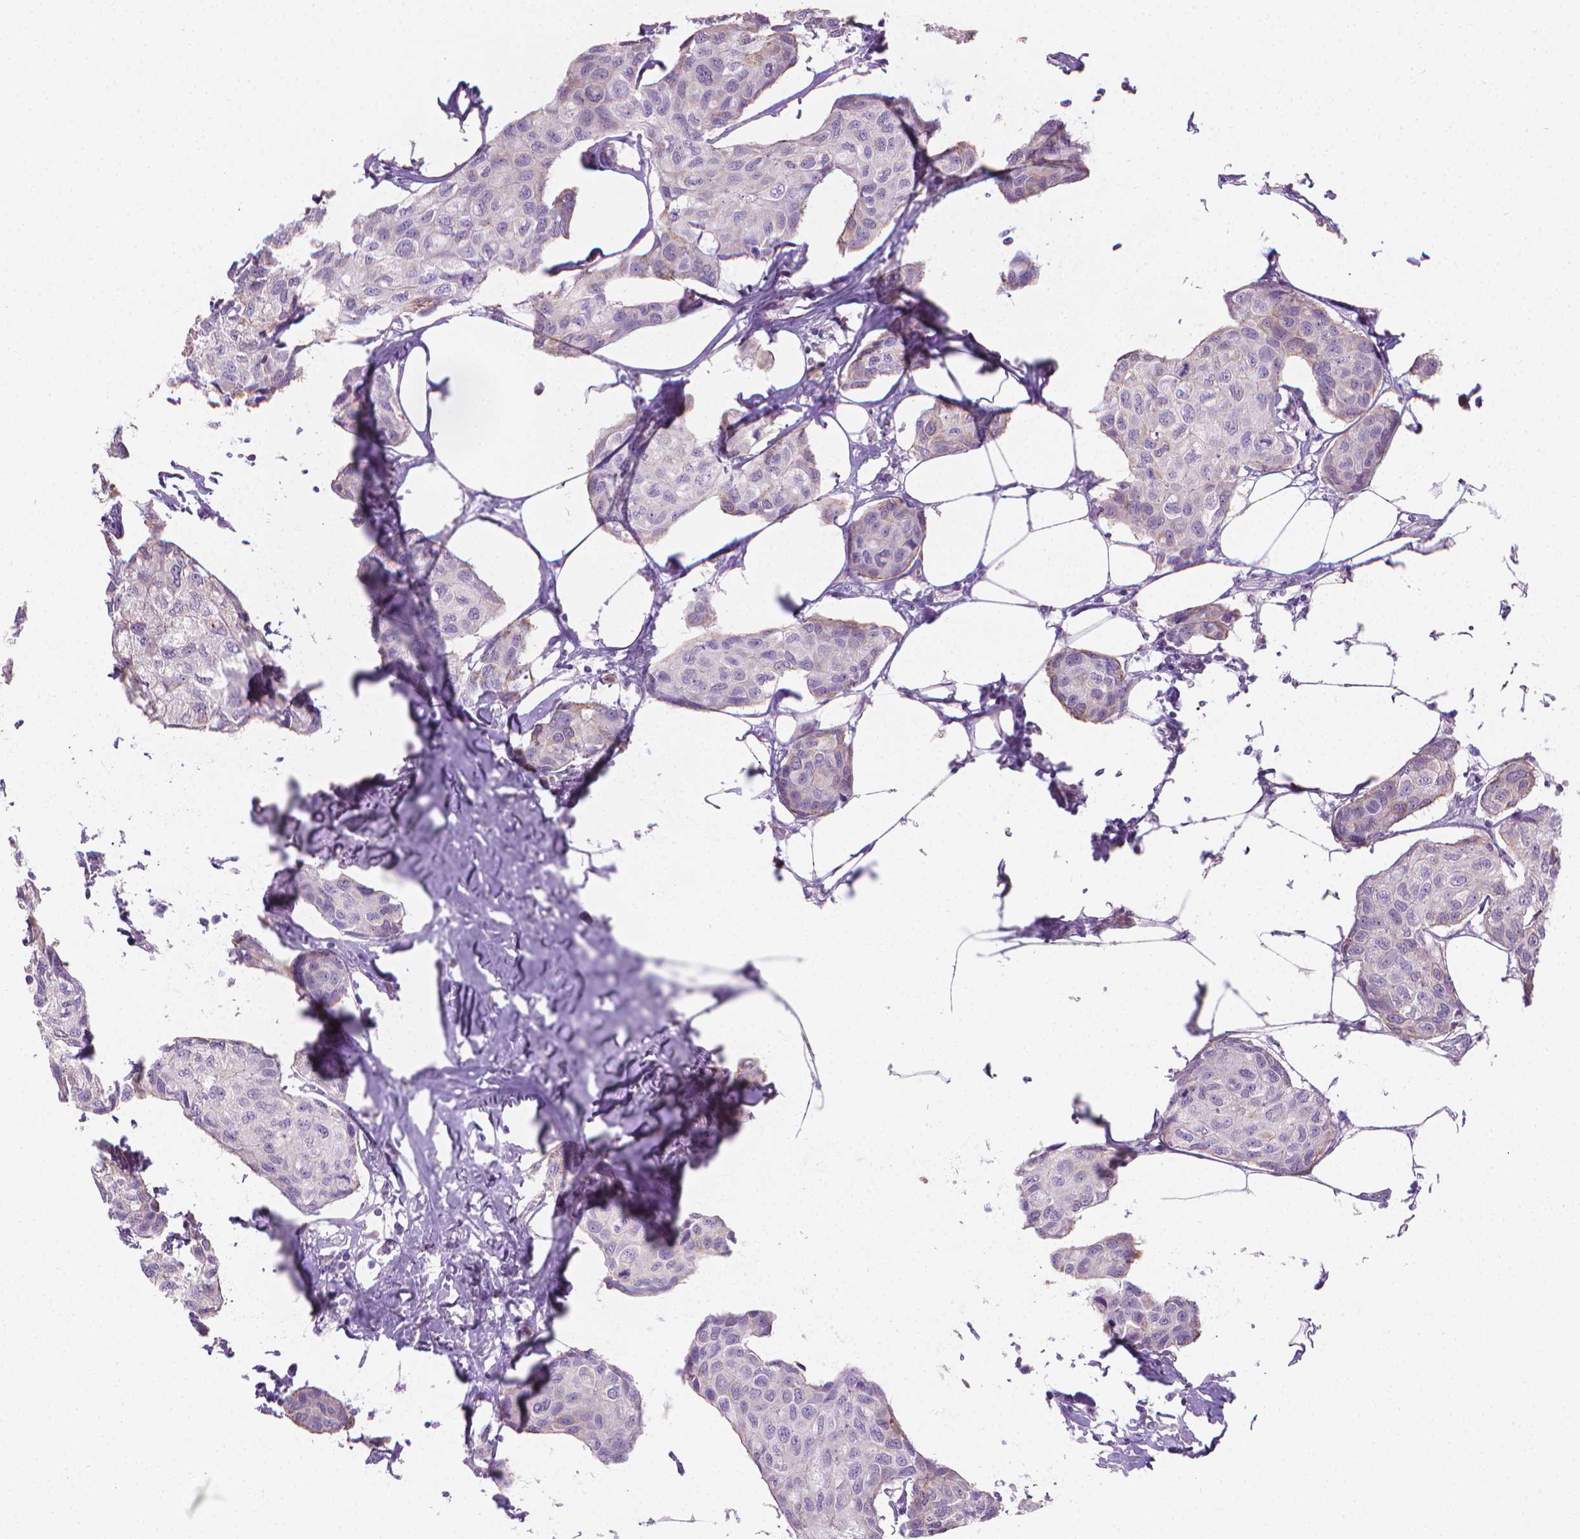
{"staining": {"intensity": "negative", "quantity": "none", "location": "none"}, "tissue": "breast cancer", "cell_type": "Tumor cells", "image_type": "cancer", "snomed": [{"axis": "morphology", "description": "Duct carcinoma"}, {"axis": "topography", "description": "Breast"}], "caption": "Immunohistochemical staining of human breast cancer (invasive ductal carcinoma) demonstrates no significant expression in tumor cells. (DAB (3,3'-diaminobenzidine) immunohistochemistry, high magnification).", "gene": "GSDMA", "patient": {"sex": "female", "age": 80}}